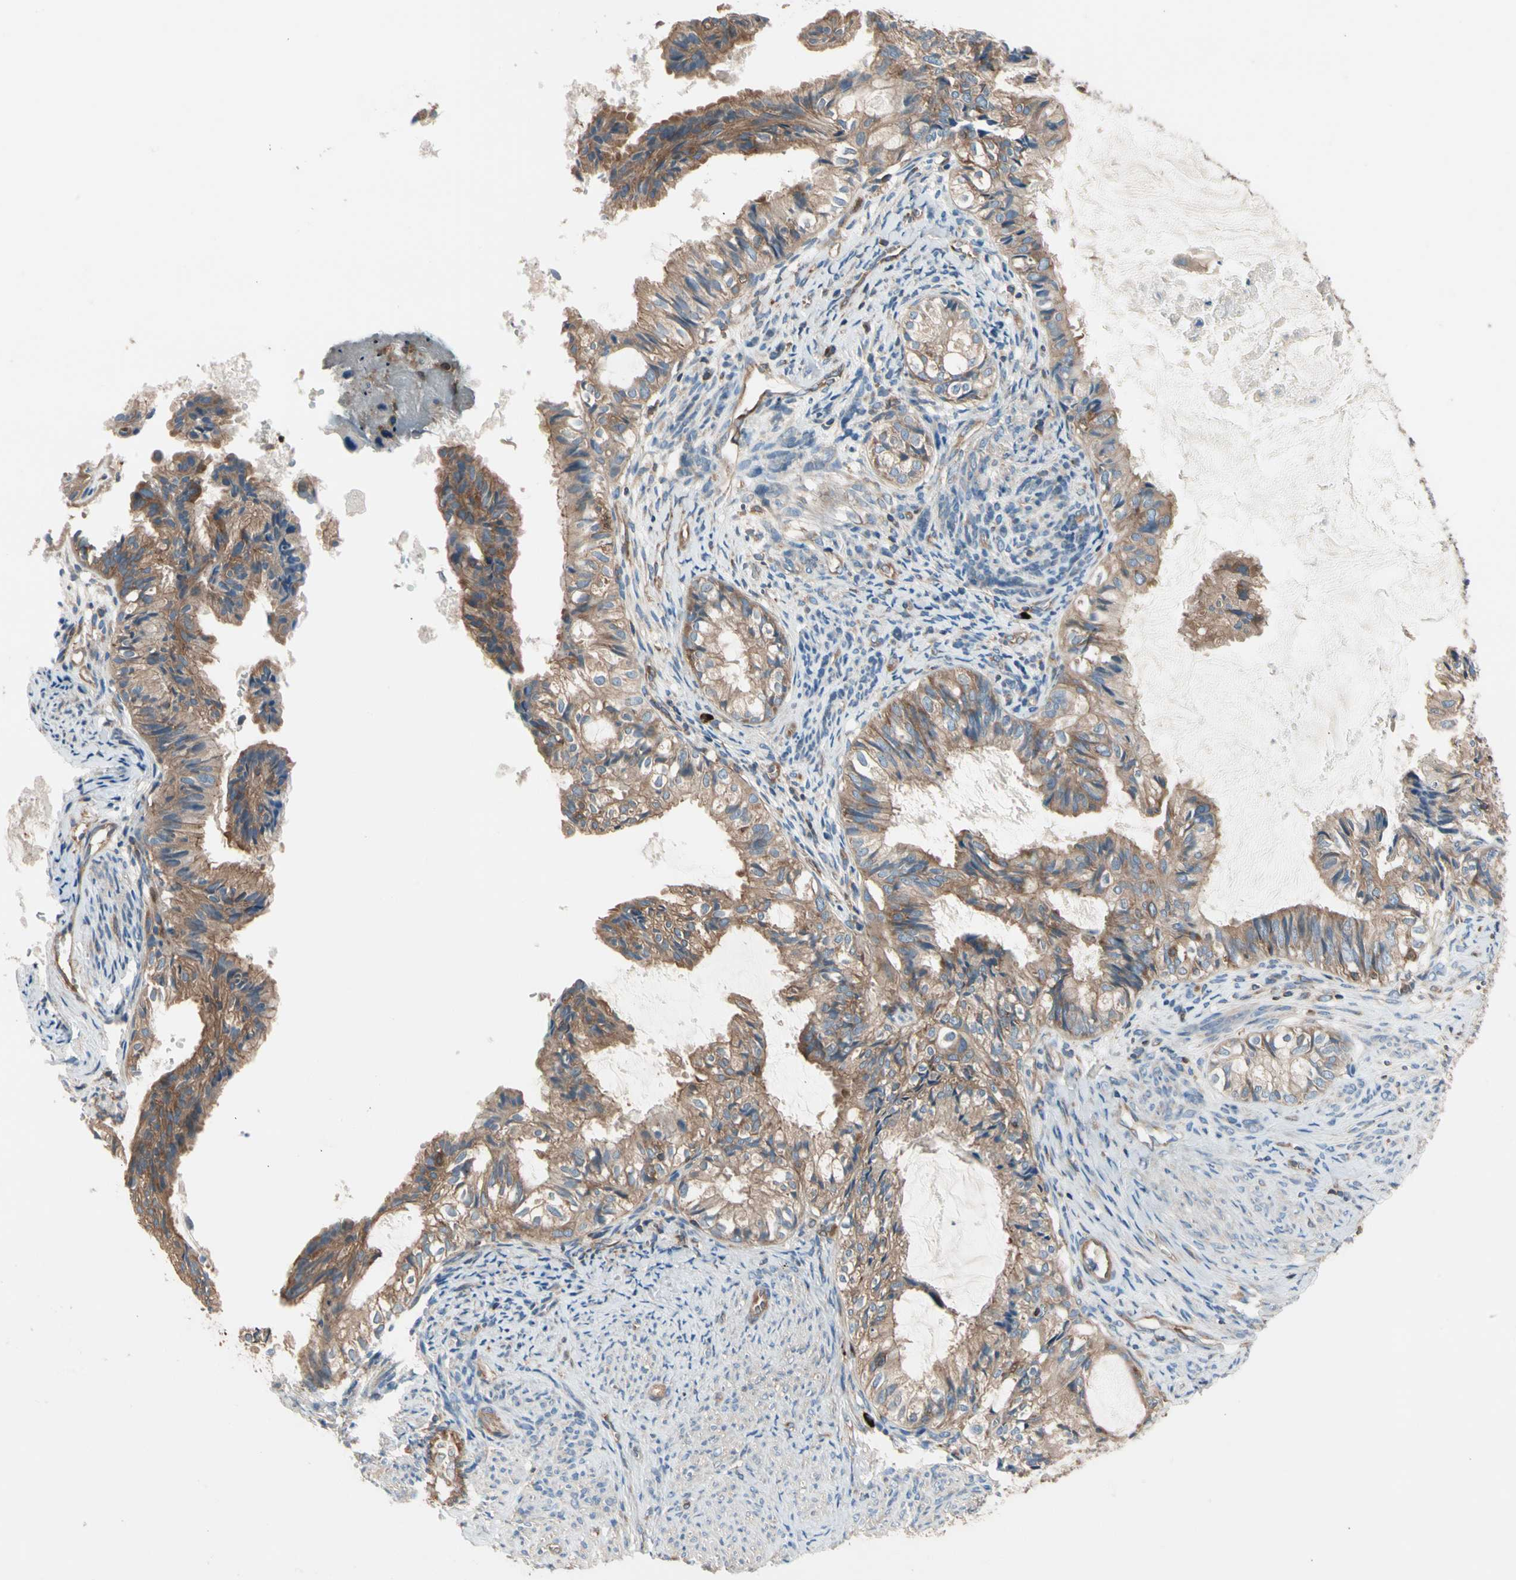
{"staining": {"intensity": "moderate", "quantity": ">75%", "location": "cytoplasmic/membranous"}, "tissue": "cervical cancer", "cell_type": "Tumor cells", "image_type": "cancer", "snomed": [{"axis": "morphology", "description": "Normal tissue, NOS"}, {"axis": "morphology", "description": "Adenocarcinoma, NOS"}, {"axis": "topography", "description": "Cervix"}, {"axis": "topography", "description": "Endometrium"}], "caption": "A photomicrograph showing moderate cytoplasmic/membranous expression in about >75% of tumor cells in cervical adenocarcinoma, as visualized by brown immunohistochemical staining.", "gene": "ROCK1", "patient": {"sex": "female", "age": 86}}